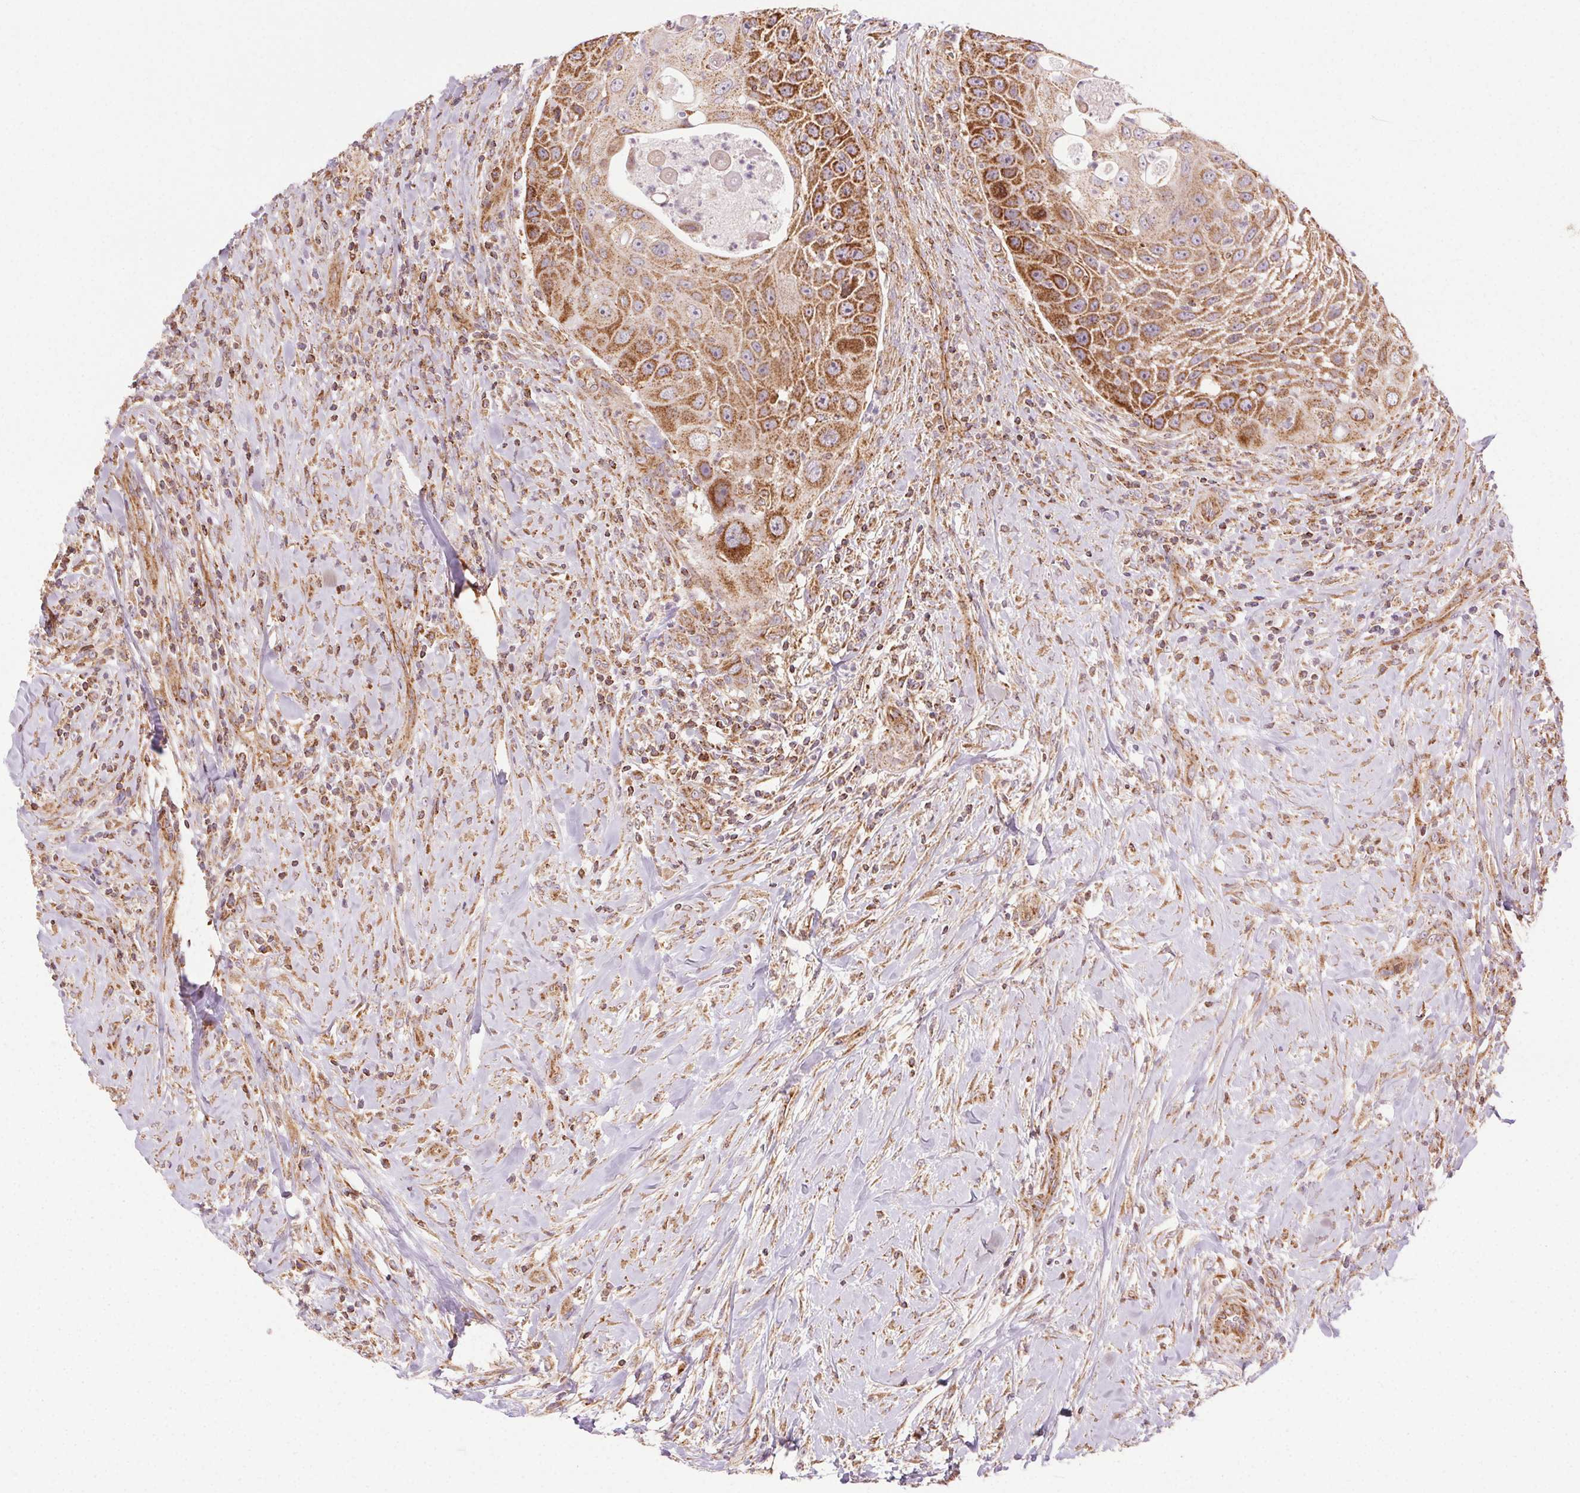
{"staining": {"intensity": "strong", "quantity": ">75%", "location": "cytoplasmic/membranous"}, "tissue": "head and neck cancer", "cell_type": "Tumor cells", "image_type": "cancer", "snomed": [{"axis": "morphology", "description": "Squamous cell carcinoma, NOS"}, {"axis": "topography", "description": "Head-Neck"}], "caption": "Immunohistochemistry (DAB (3,3'-diaminobenzidine)) staining of squamous cell carcinoma (head and neck) displays strong cytoplasmic/membranous protein positivity in approximately >75% of tumor cells. (Stains: DAB (3,3'-diaminobenzidine) in brown, nuclei in blue, Microscopy: brightfield microscopy at high magnification).", "gene": "CLPB", "patient": {"sex": "male", "age": 69}}